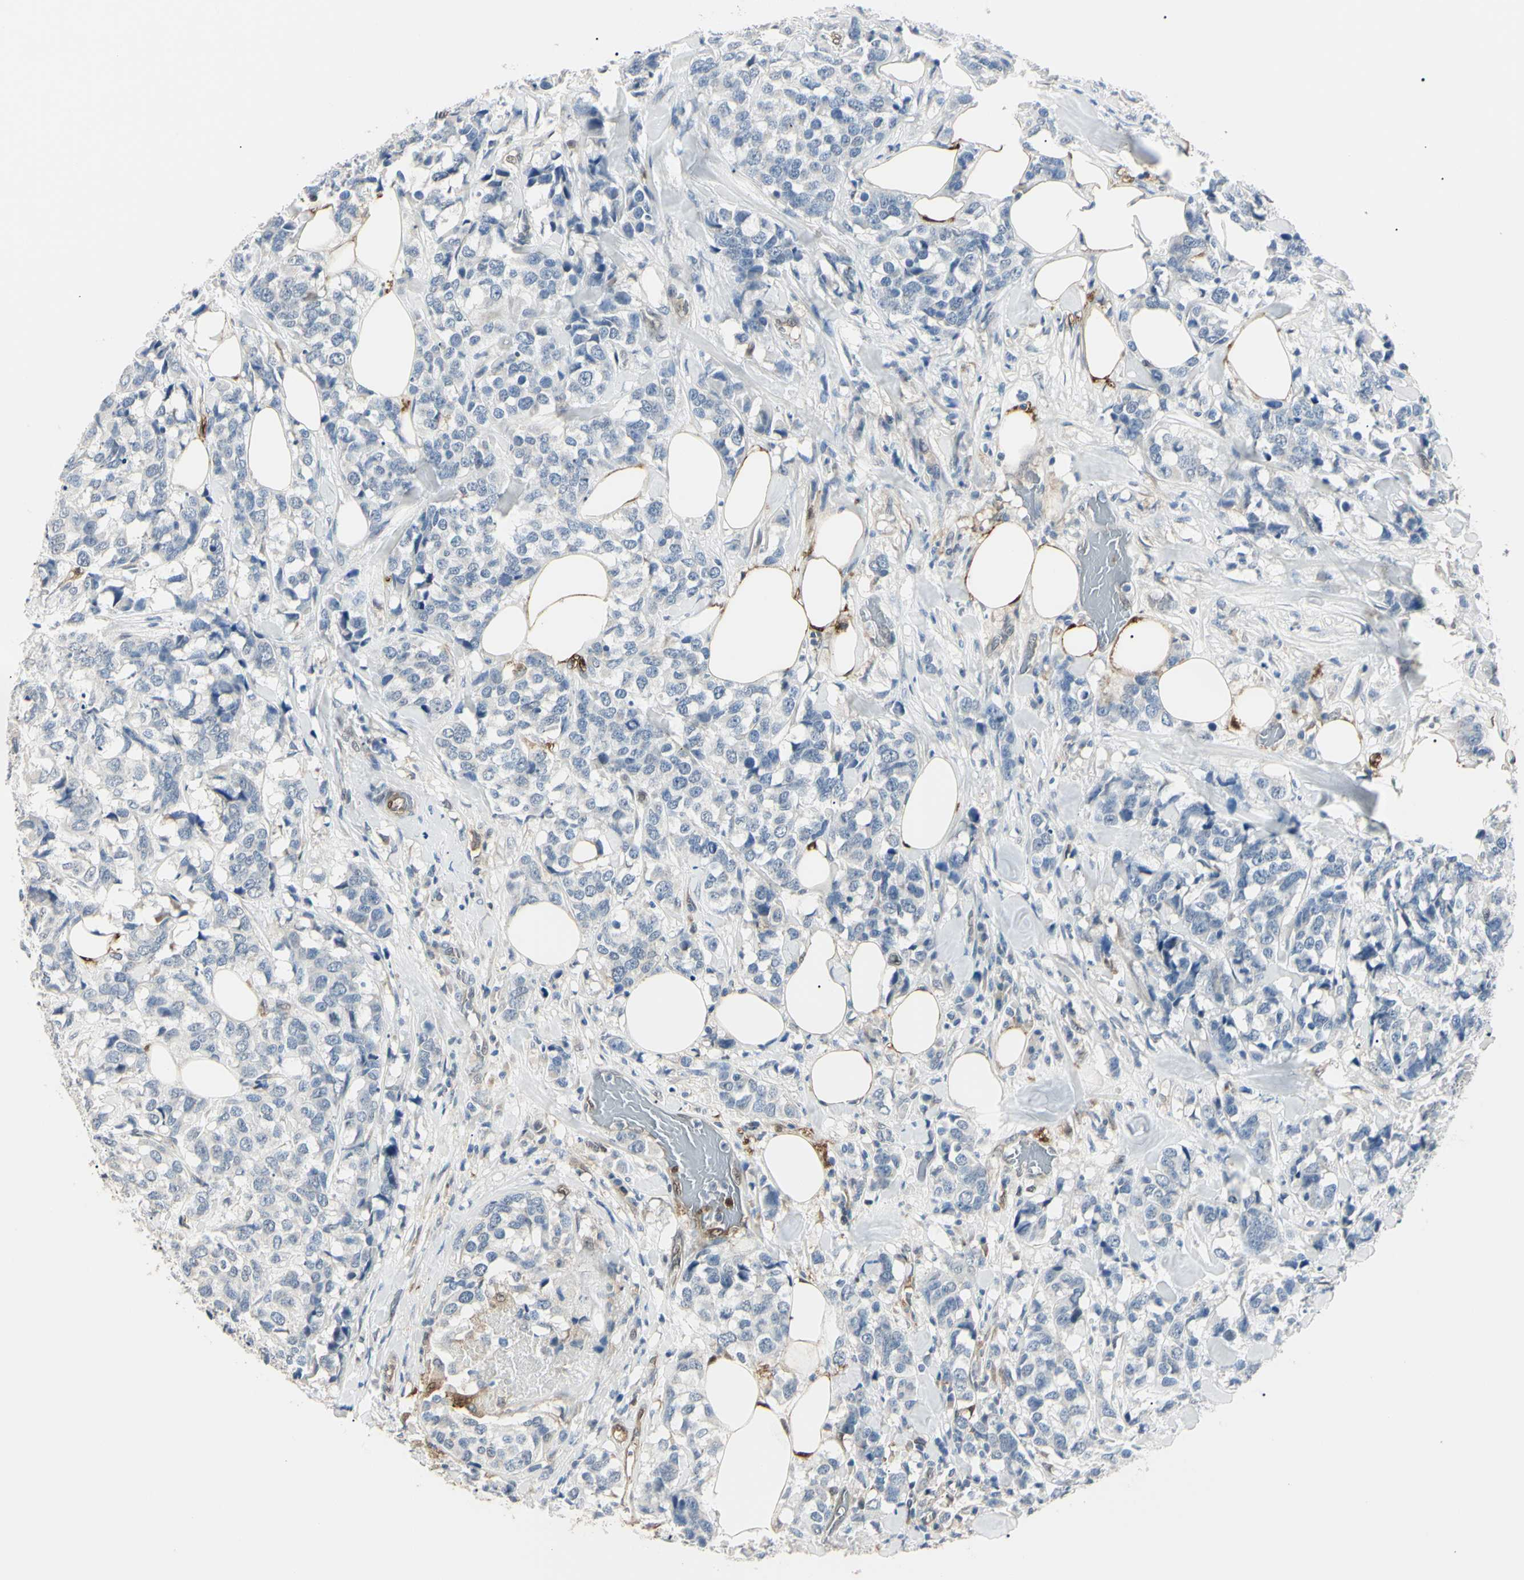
{"staining": {"intensity": "negative", "quantity": "none", "location": "none"}, "tissue": "breast cancer", "cell_type": "Tumor cells", "image_type": "cancer", "snomed": [{"axis": "morphology", "description": "Lobular carcinoma"}, {"axis": "topography", "description": "Breast"}], "caption": "High power microscopy micrograph of an IHC photomicrograph of breast cancer, revealing no significant expression in tumor cells.", "gene": "AKR1C3", "patient": {"sex": "female", "age": 59}}